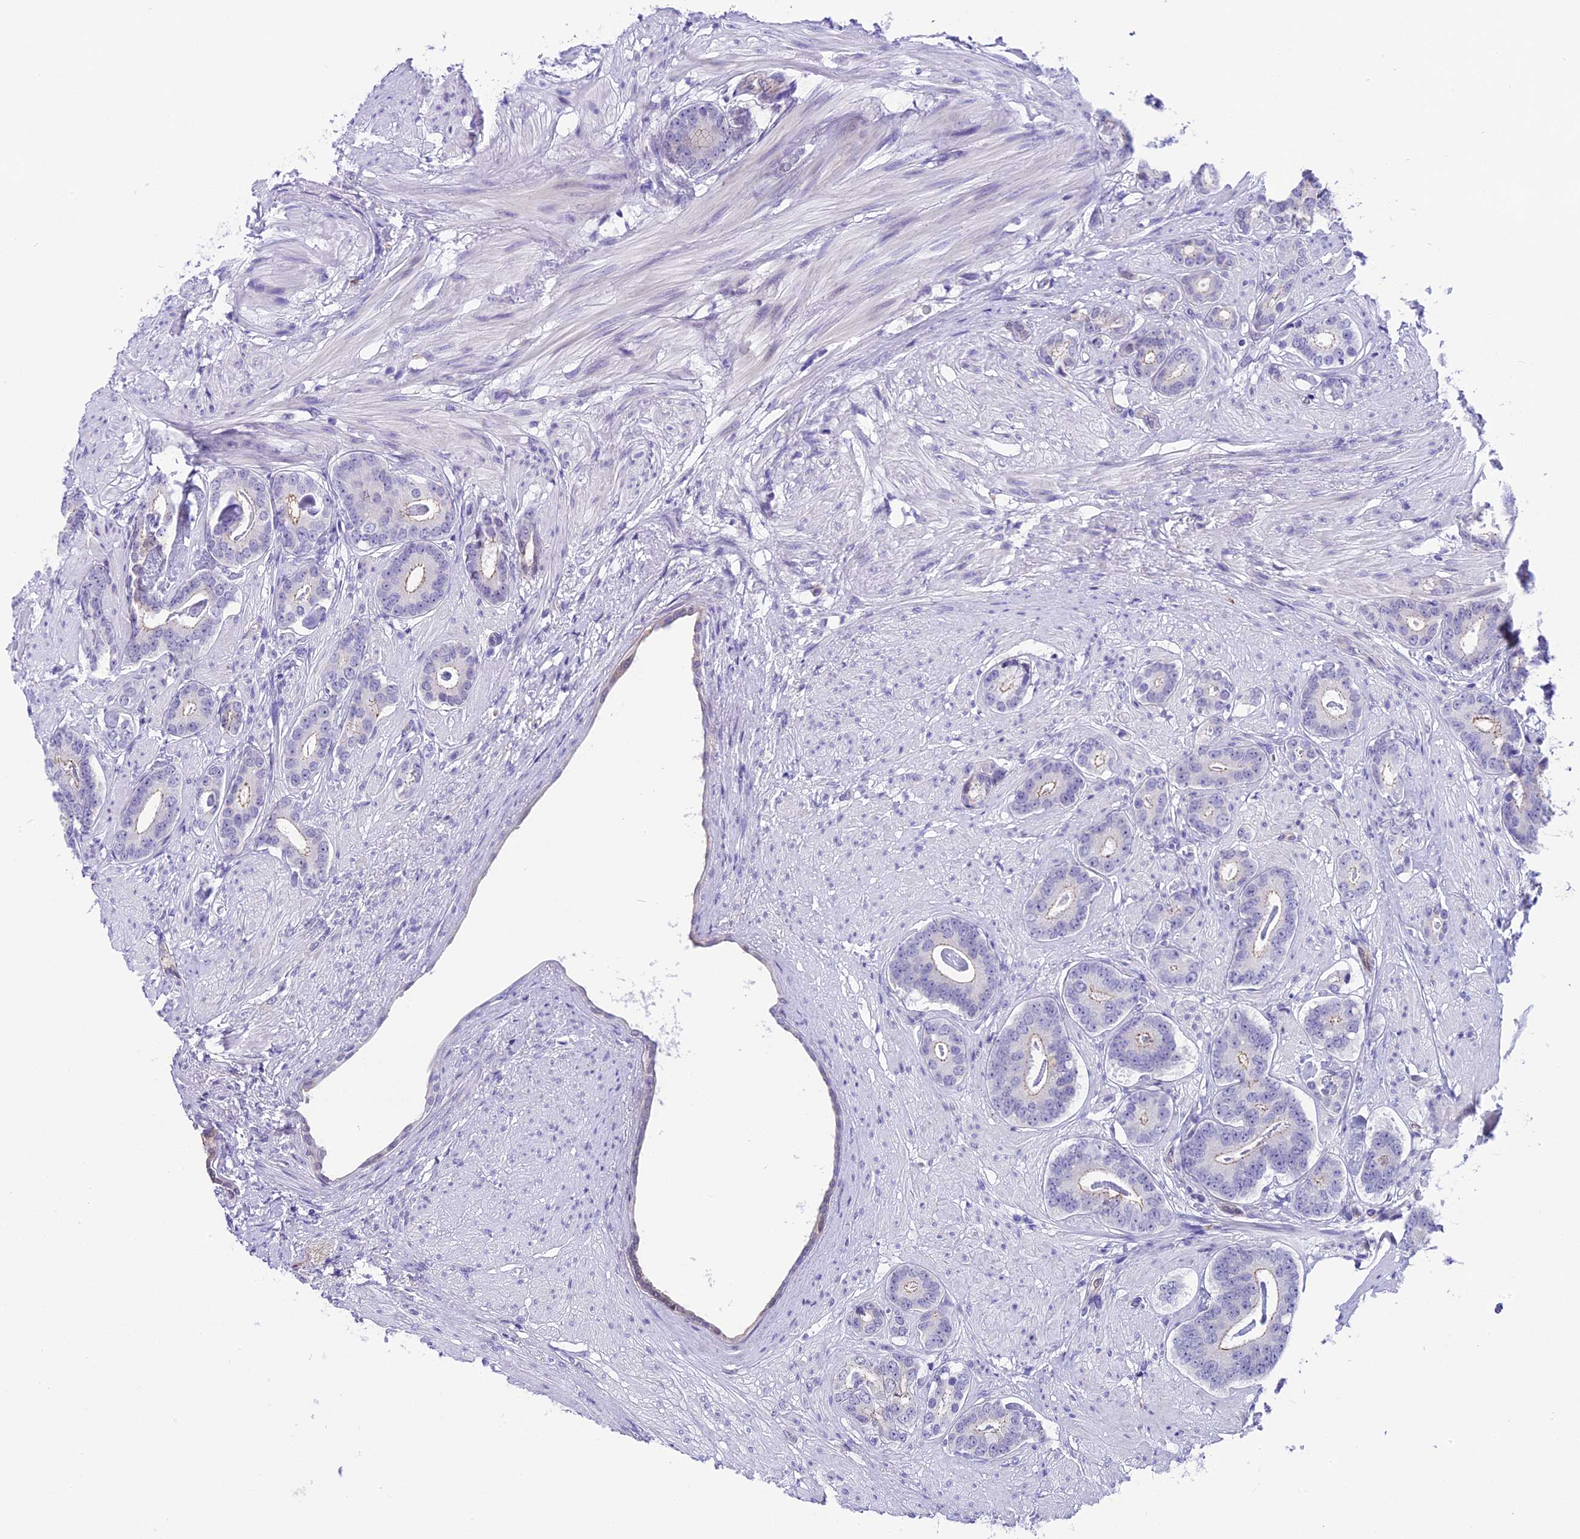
{"staining": {"intensity": "negative", "quantity": "none", "location": "none"}, "tissue": "prostate cancer", "cell_type": "Tumor cells", "image_type": "cancer", "snomed": [{"axis": "morphology", "description": "Adenocarcinoma, Low grade"}, {"axis": "topography", "description": "Prostate"}], "caption": "Immunohistochemical staining of human low-grade adenocarcinoma (prostate) demonstrates no significant staining in tumor cells.", "gene": "PRR15", "patient": {"sex": "male", "age": 71}}